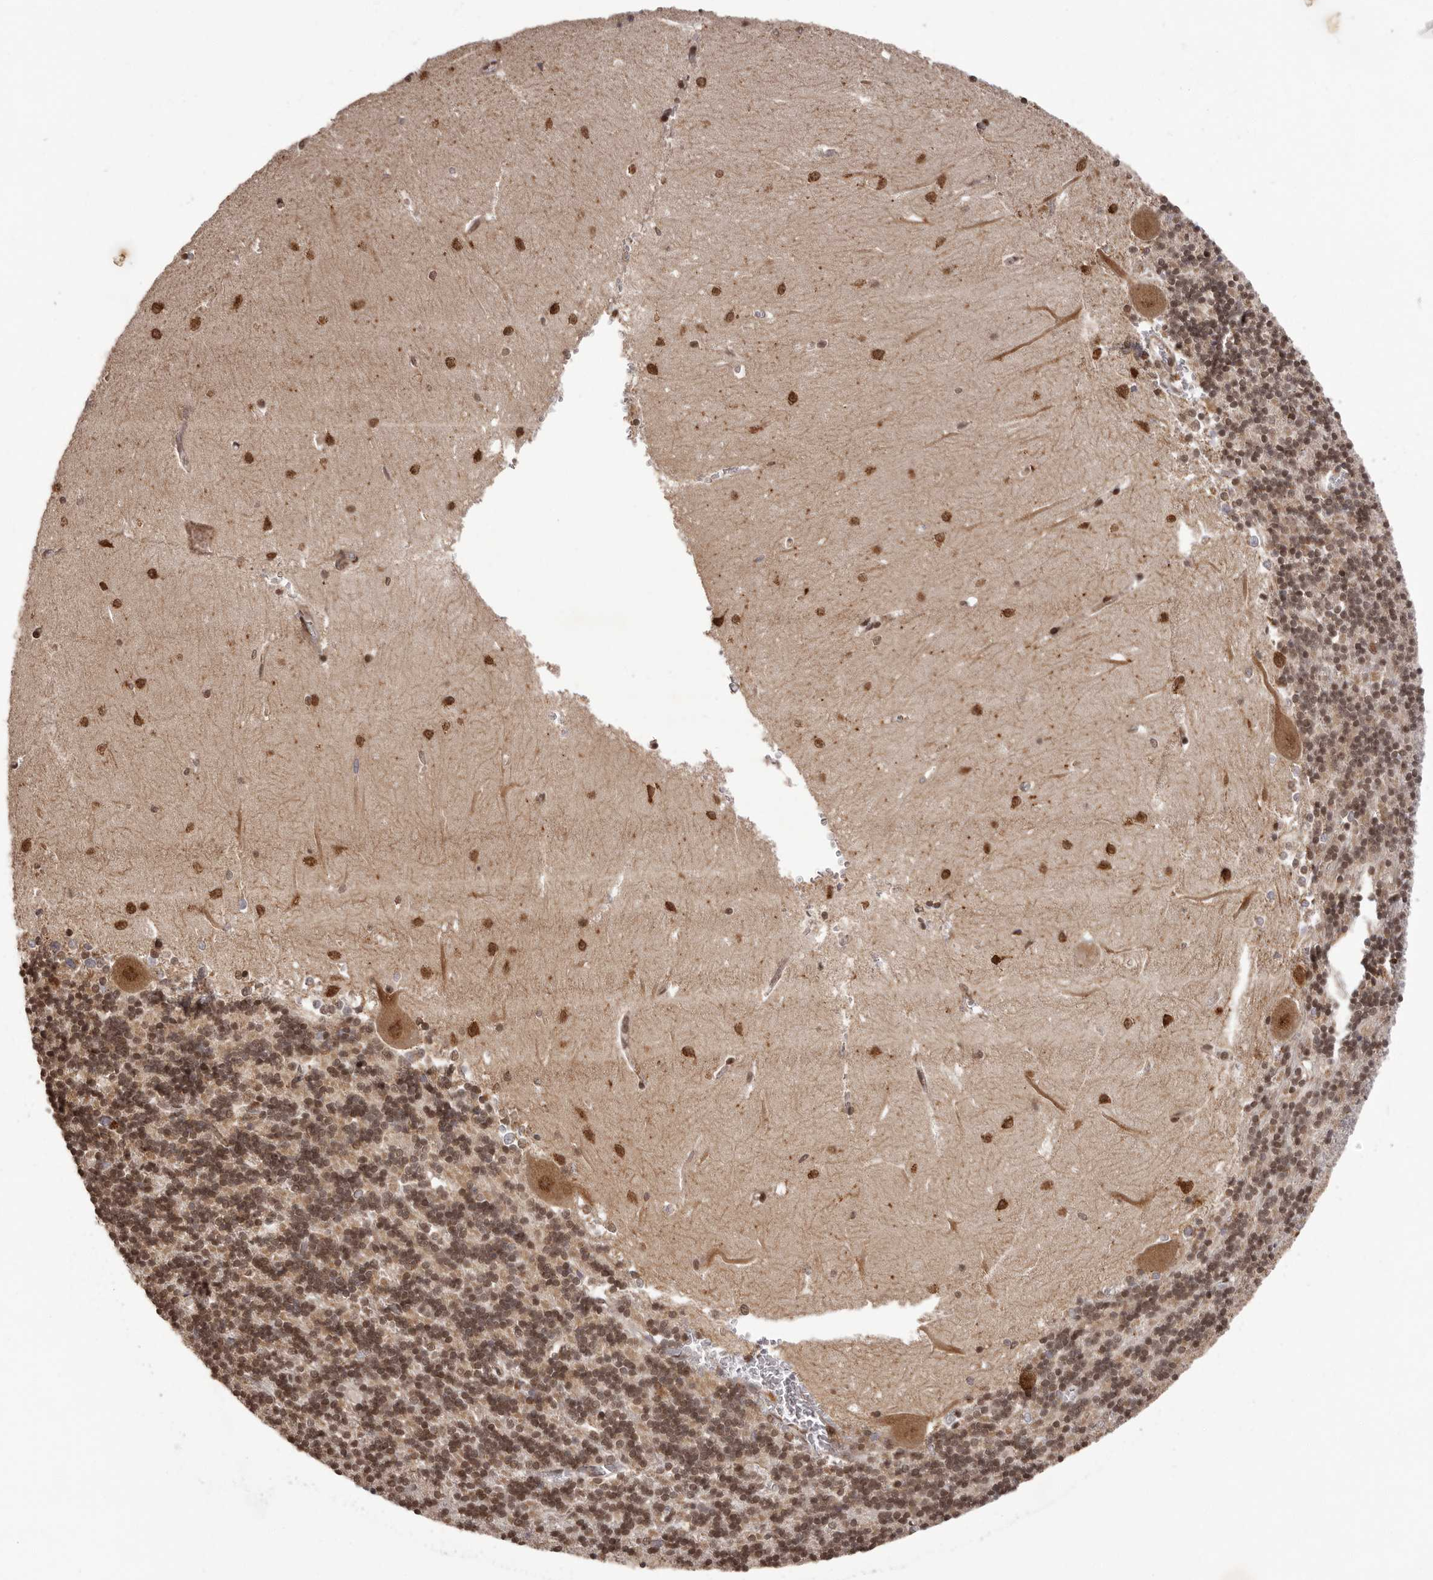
{"staining": {"intensity": "moderate", "quantity": ">75%", "location": "cytoplasmic/membranous,nuclear"}, "tissue": "cerebellum", "cell_type": "Cells in granular layer", "image_type": "normal", "snomed": [{"axis": "morphology", "description": "Normal tissue, NOS"}, {"axis": "topography", "description": "Cerebellum"}], "caption": "IHC (DAB) staining of benign human cerebellum reveals moderate cytoplasmic/membranous,nuclear protein expression in approximately >75% of cells in granular layer. (DAB = brown stain, brightfield microscopy at high magnification).", "gene": "IL32", "patient": {"sex": "male", "age": 37}}